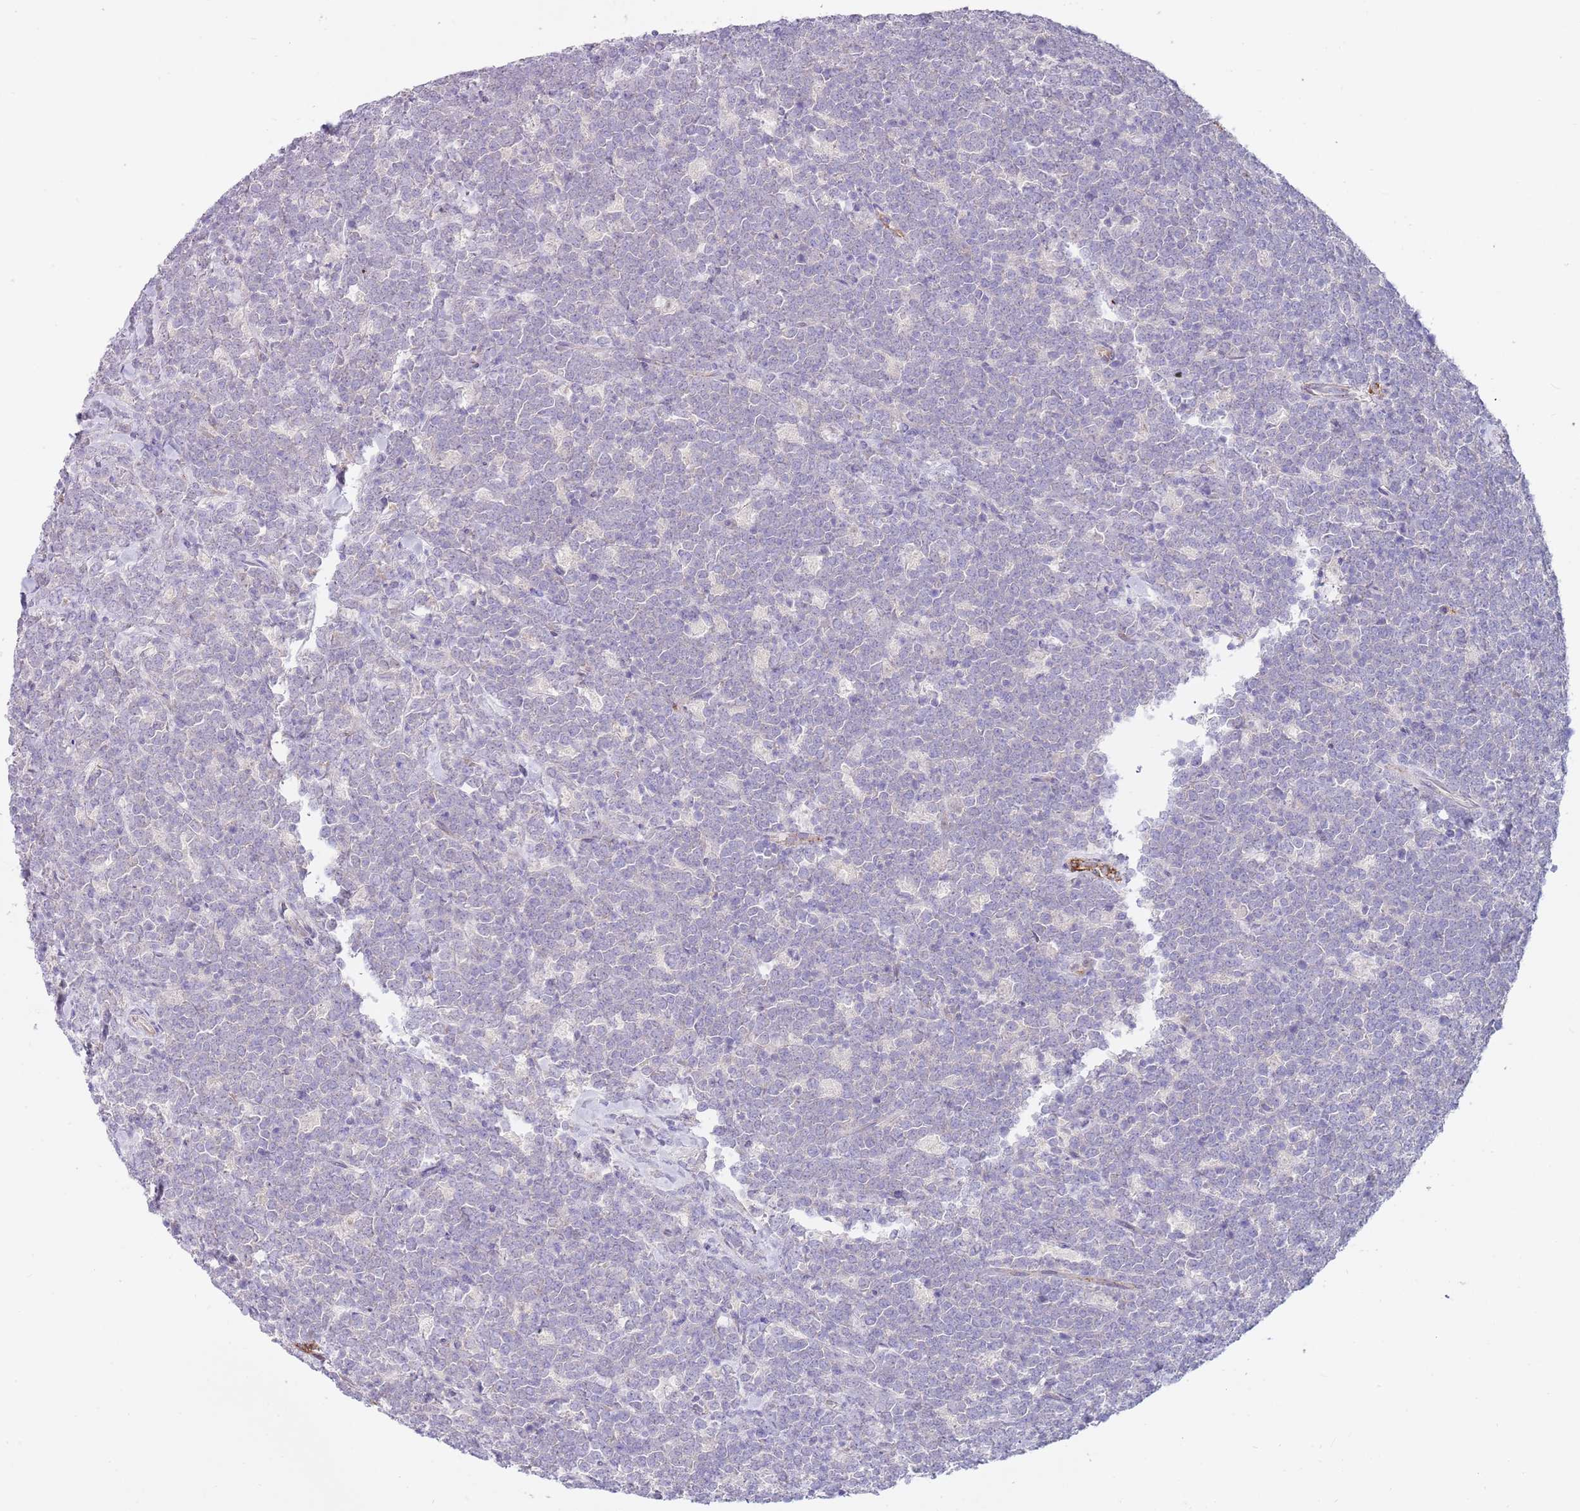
{"staining": {"intensity": "negative", "quantity": "none", "location": "none"}, "tissue": "lymphoma", "cell_type": "Tumor cells", "image_type": "cancer", "snomed": [{"axis": "morphology", "description": "Malignant lymphoma, non-Hodgkin's type, High grade"}, {"axis": "topography", "description": "Small intestine"}], "caption": "The micrograph reveals no significant positivity in tumor cells of lymphoma.", "gene": "TNRC6C", "patient": {"sex": "male", "age": 8}}